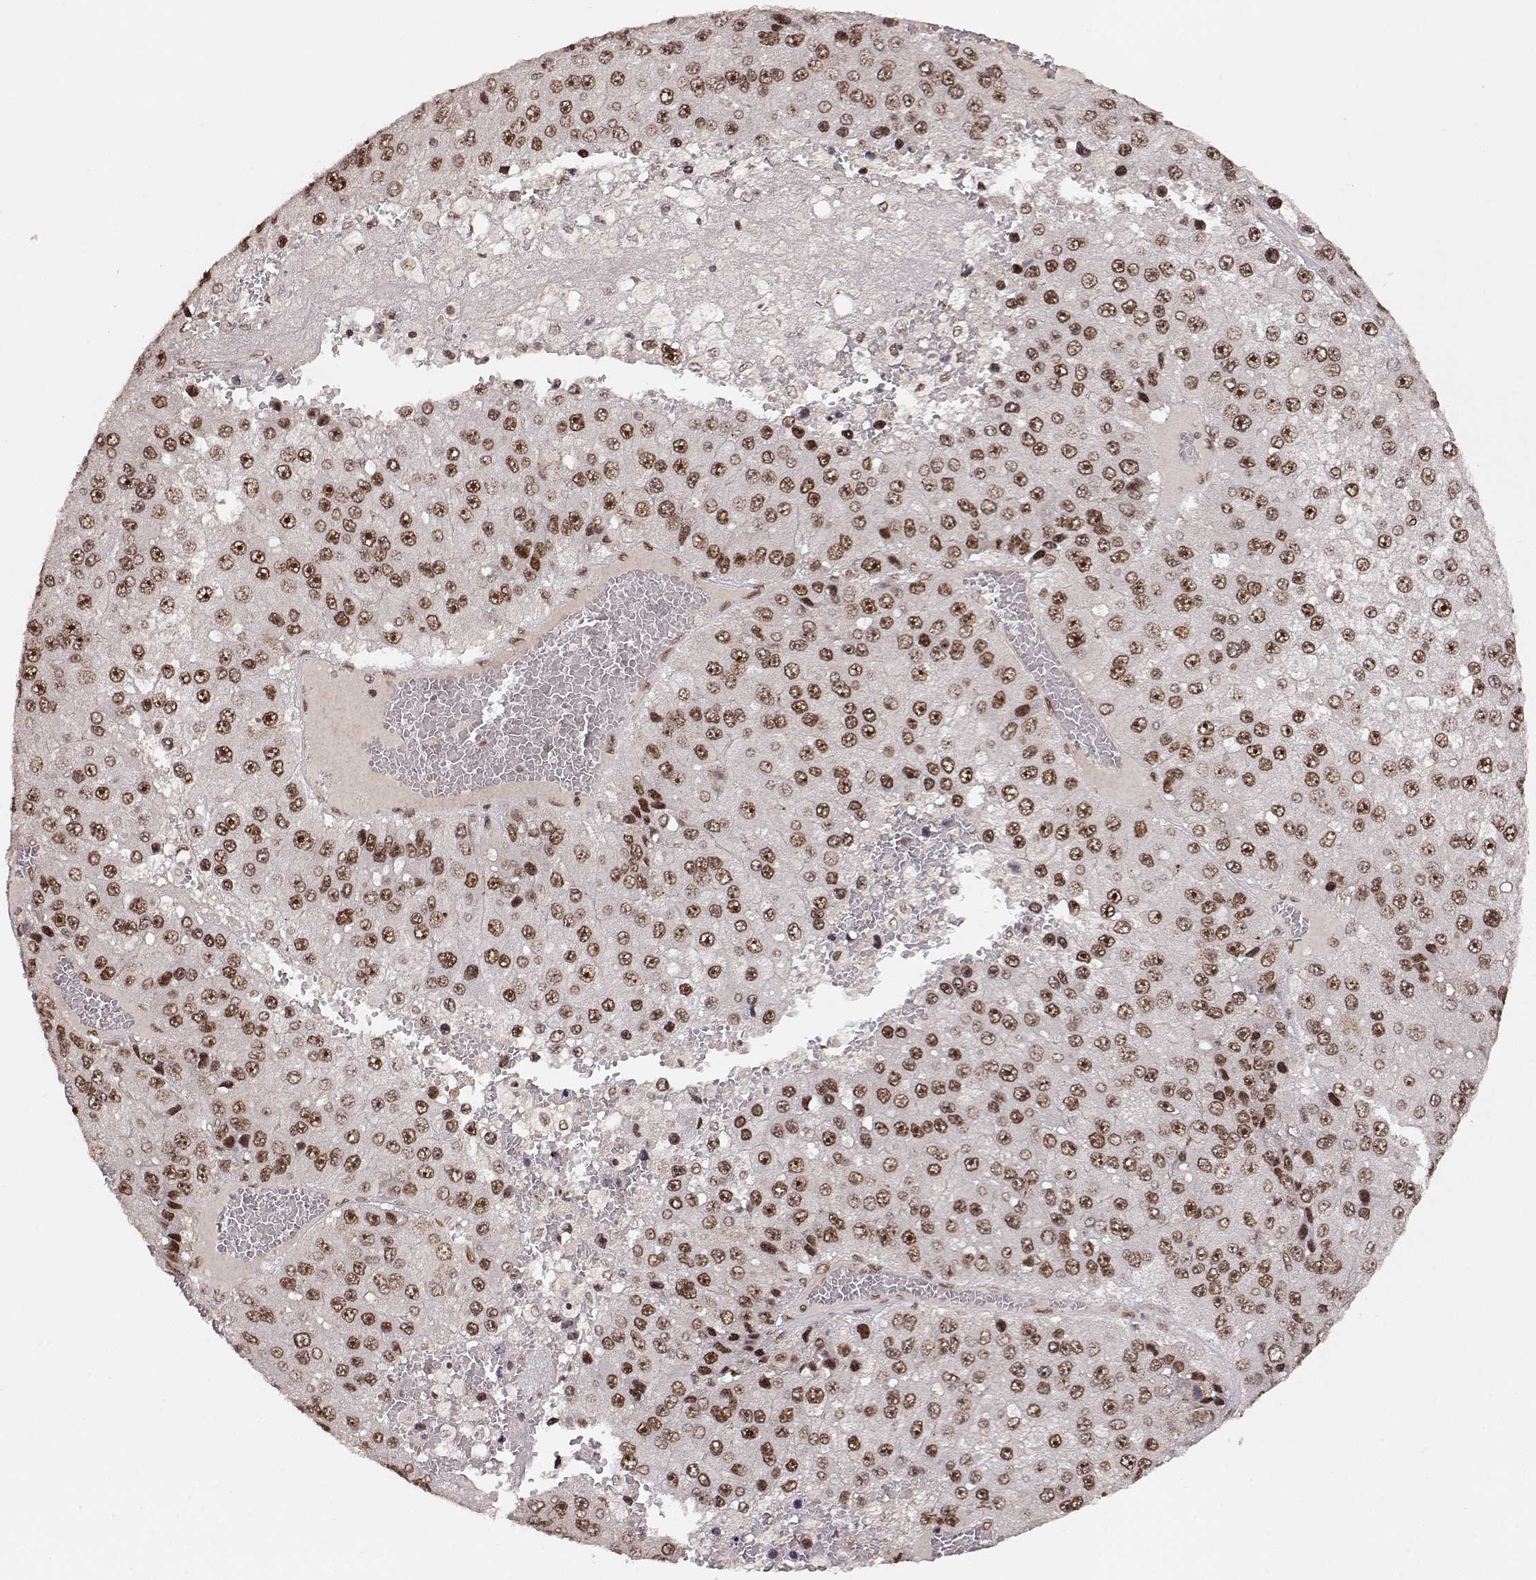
{"staining": {"intensity": "strong", "quantity": ">75%", "location": "nuclear"}, "tissue": "liver cancer", "cell_type": "Tumor cells", "image_type": "cancer", "snomed": [{"axis": "morphology", "description": "Carcinoma, Hepatocellular, NOS"}, {"axis": "topography", "description": "Liver"}], "caption": "A histopathology image of liver hepatocellular carcinoma stained for a protein demonstrates strong nuclear brown staining in tumor cells. (Stains: DAB in brown, nuclei in blue, Microscopy: brightfield microscopy at high magnification).", "gene": "CSNK2A1", "patient": {"sex": "female", "age": 73}}